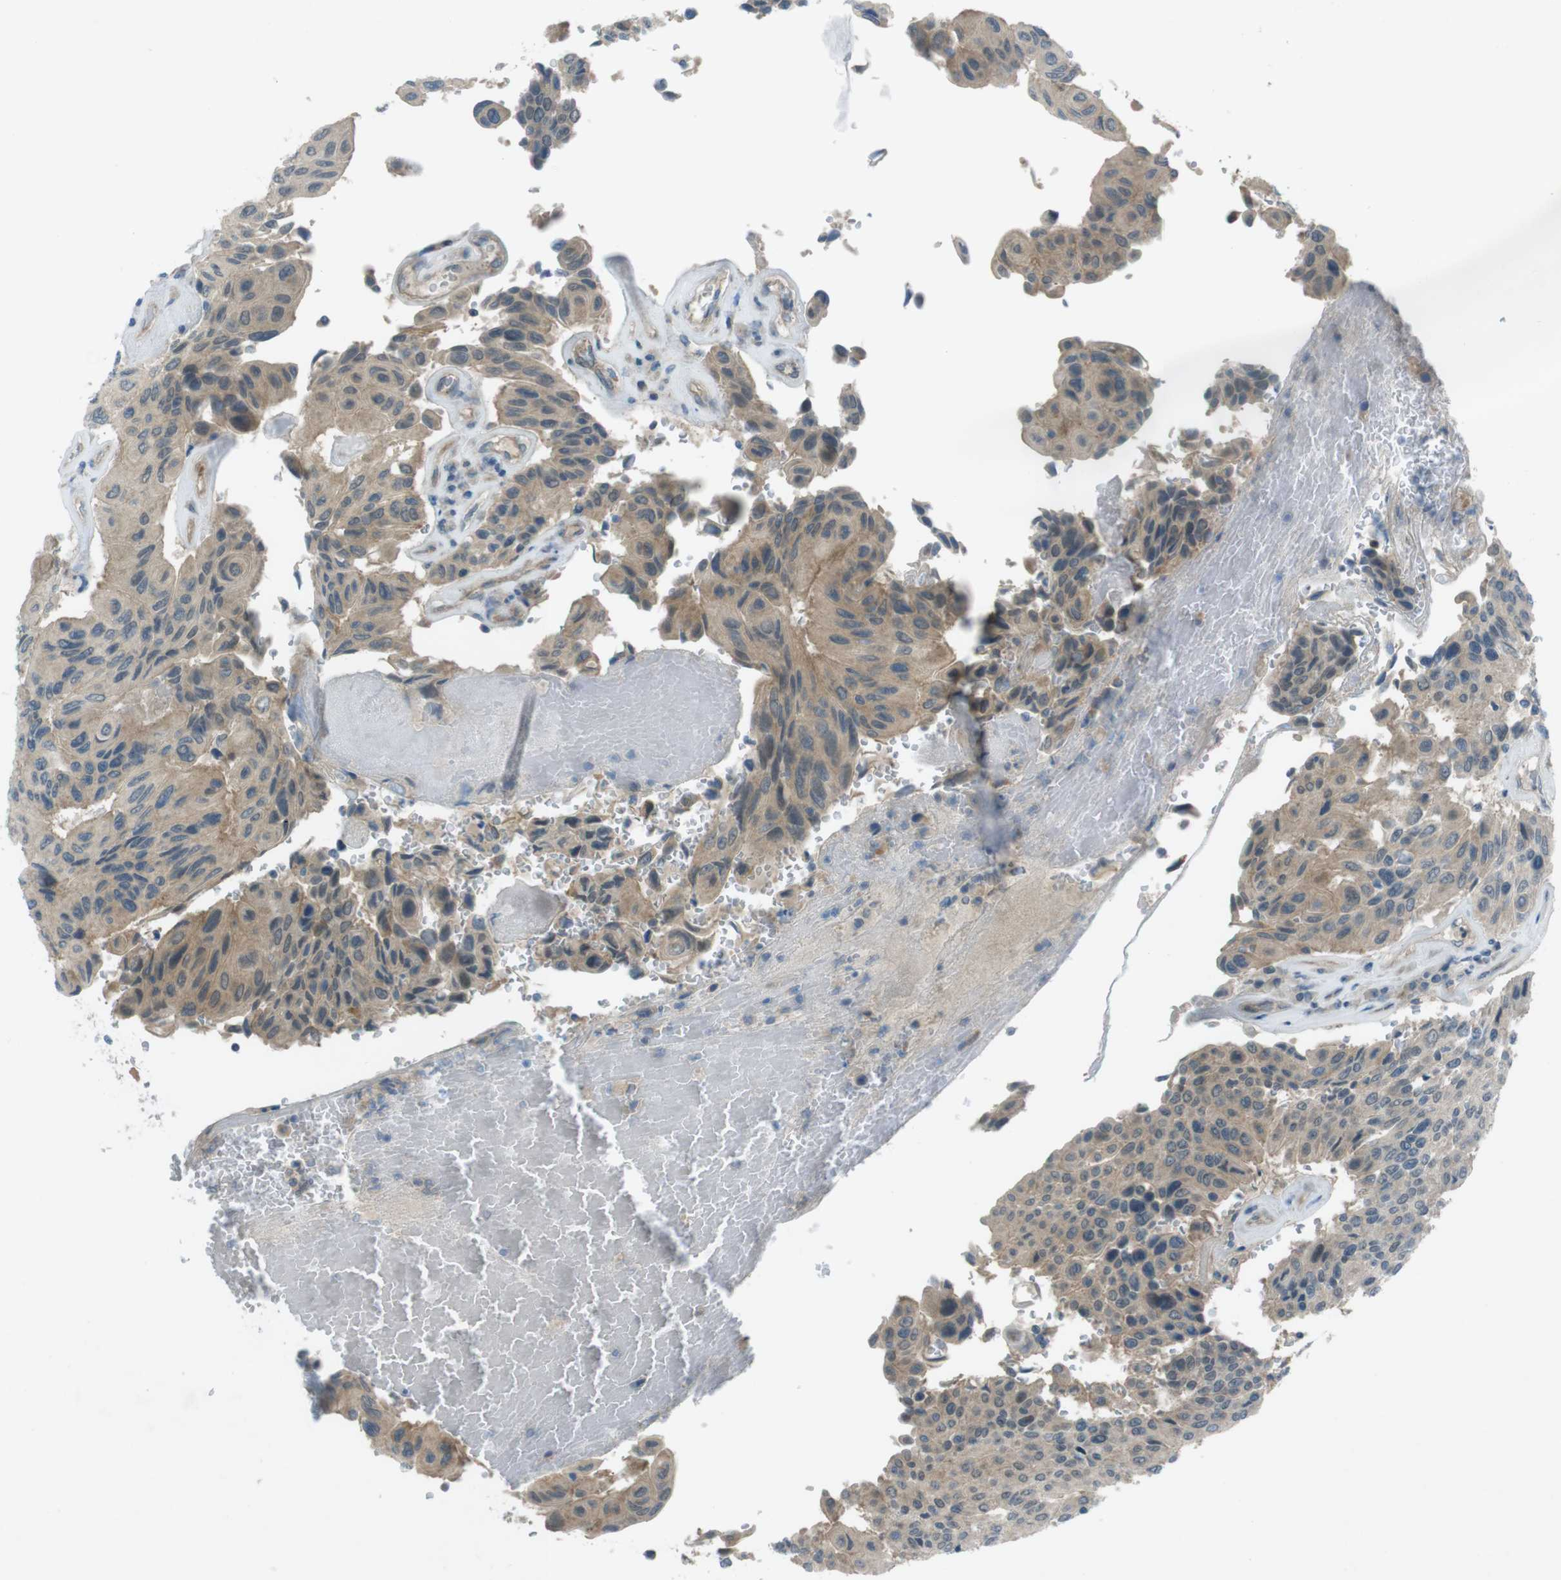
{"staining": {"intensity": "moderate", "quantity": ">75%", "location": "cytoplasmic/membranous"}, "tissue": "urothelial cancer", "cell_type": "Tumor cells", "image_type": "cancer", "snomed": [{"axis": "morphology", "description": "Urothelial carcinoma, High grade"}, {"axis": "topography", "description": "Urinary bladder"}], "caption": "About >75% of tumor cells in human urothelial cancer reveal moderate cytoplasmic/membranous protein positivity as visualized by brown immunohistochemical staining.", "gene": "ZDHHC20", "patient": {"sex": "male", "age": 66}}